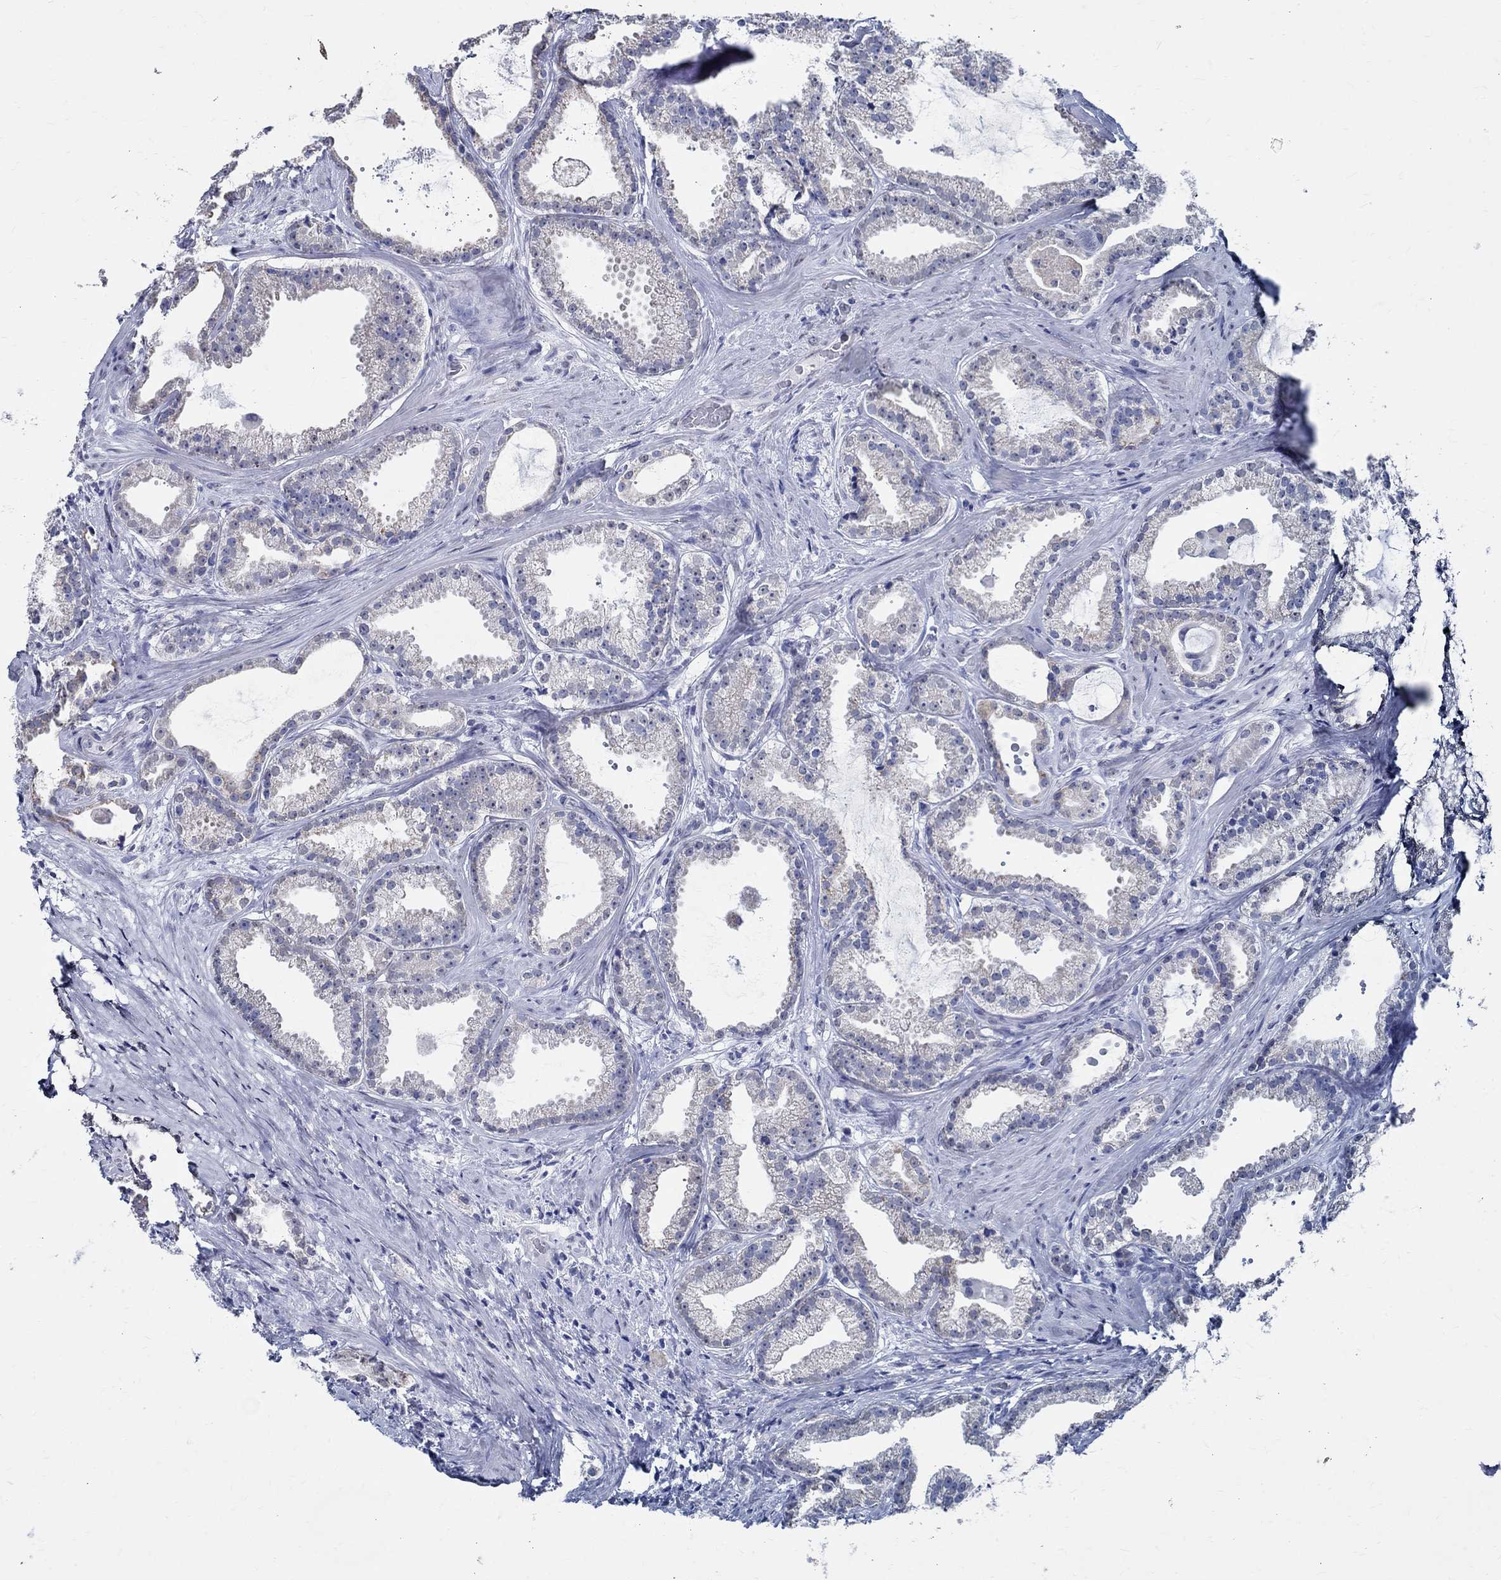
{"staining": {"intensity": "negative", "quantity": "none", "location": "none"}, "tissue": "prostate cancer", "cell_type": "Tumor cells", "image_type": "cancer", "snomed": [{"axis": "morphology", "description": "Adenocarcinoma, NOS"}, {"axis": "morphology", "description": "Adenocarcinoma, High grade"}, {"axis": "topography", "description": "Prostate"}], "caption": "An immunohistochemistry (IHC) image of adenocarcinoma (high-grade) (prostate) is shown. There is no staining in tumor cells of adenocarcinoma (high-grade) (prostate).", "gene": "TSPAN16", "patient": {"sex": "male", "age": 64}}